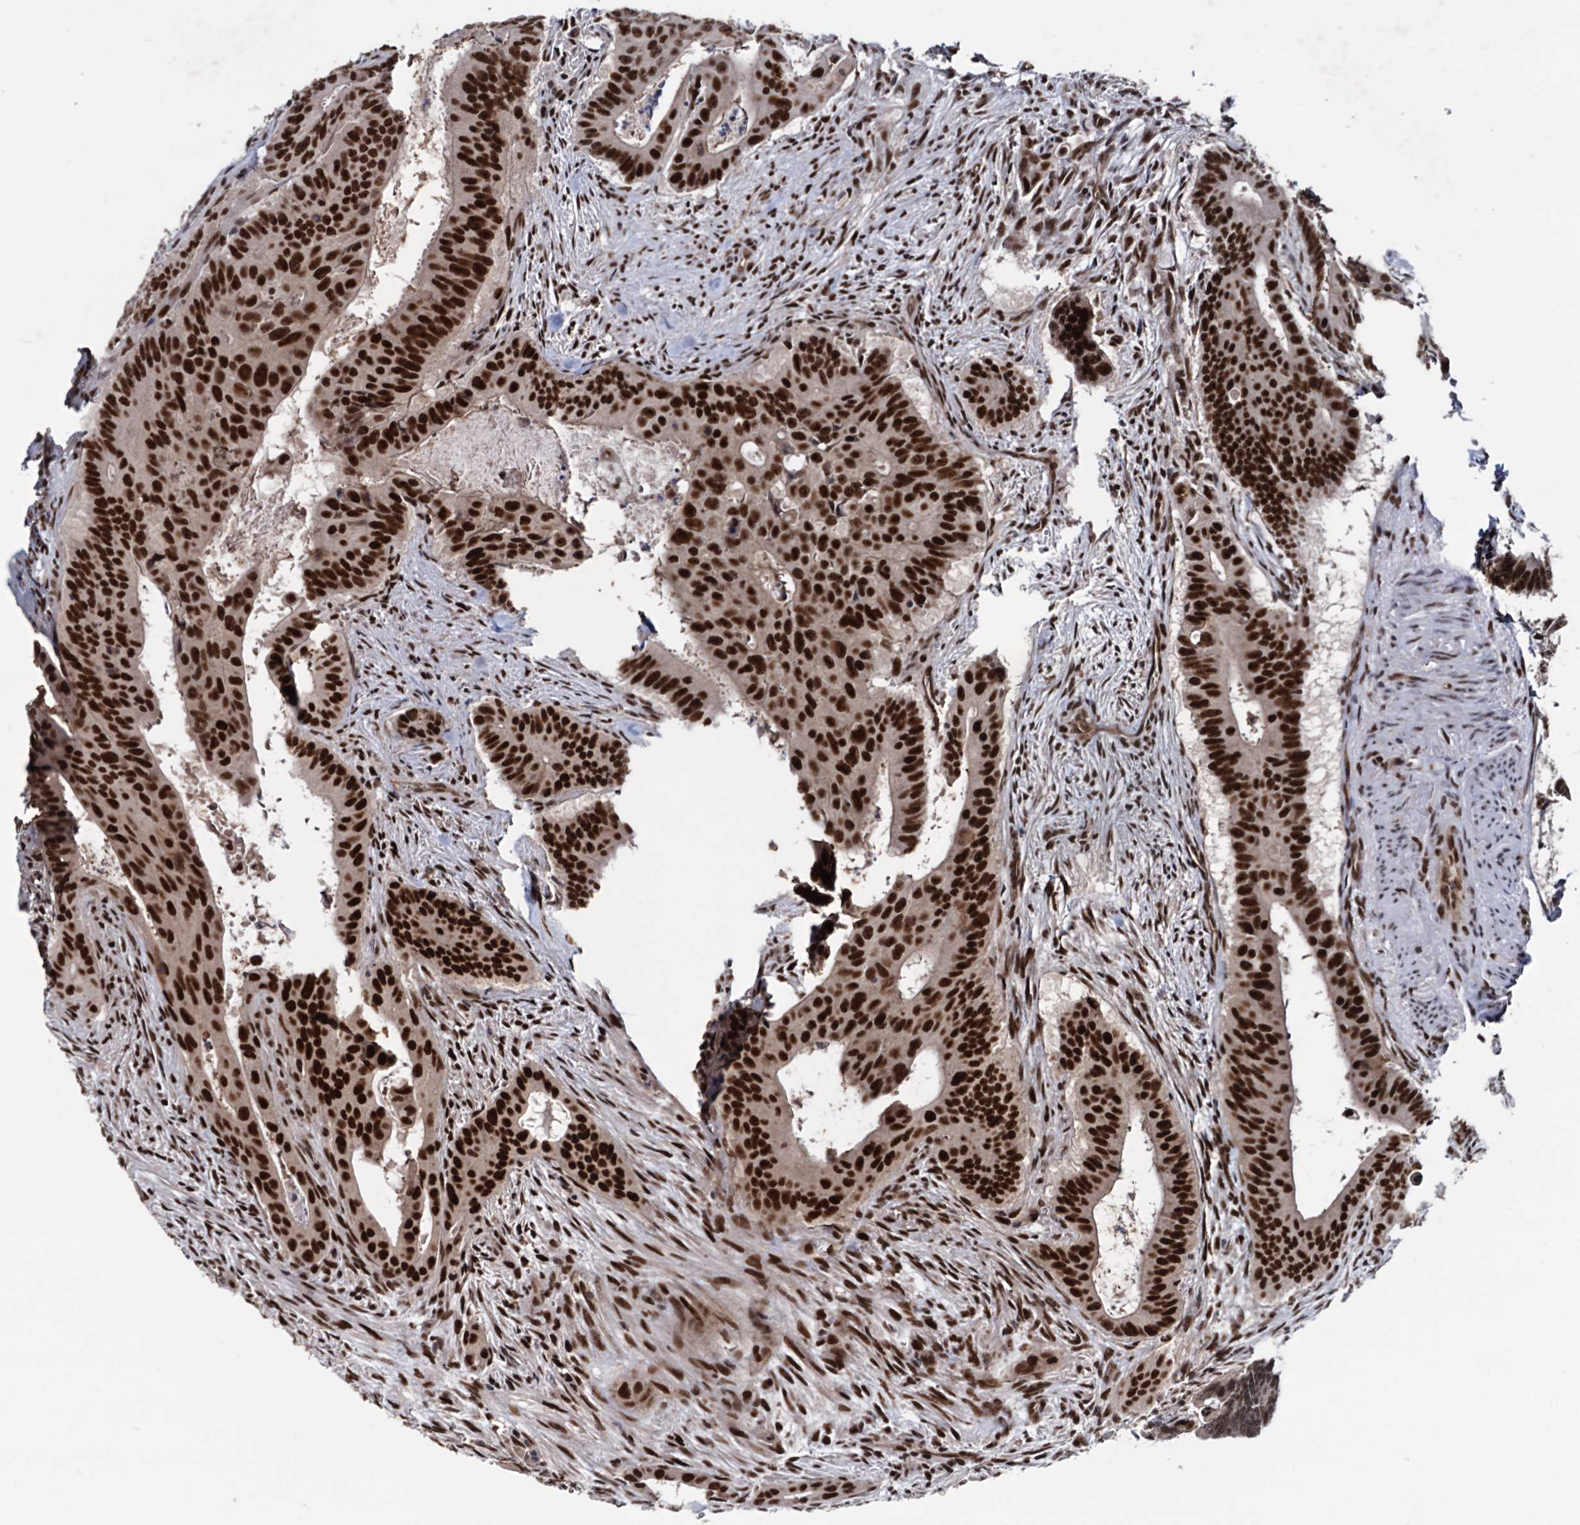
{"staining": {"intensity": "strong", "quantity": ">75%", "location": "nuclear"}, "tissue": "colorectal cancer", "cell_type": "Tumor cells", "image_type": "cancer", "snomed": [{"axis": "morphology", "description": "Adenocarcinoma, NOS"}, {"axis": "topography", "description": "Rectum"}], "caption": "DAB immunohistochemical staining of human colorectal cancer (adenocarcinoma) demonstrates strong nuclear protein expression in approximately >75% of tumor cells.", "gene": "GALNT11", "patient": {"sex": "female", "age": 75}}